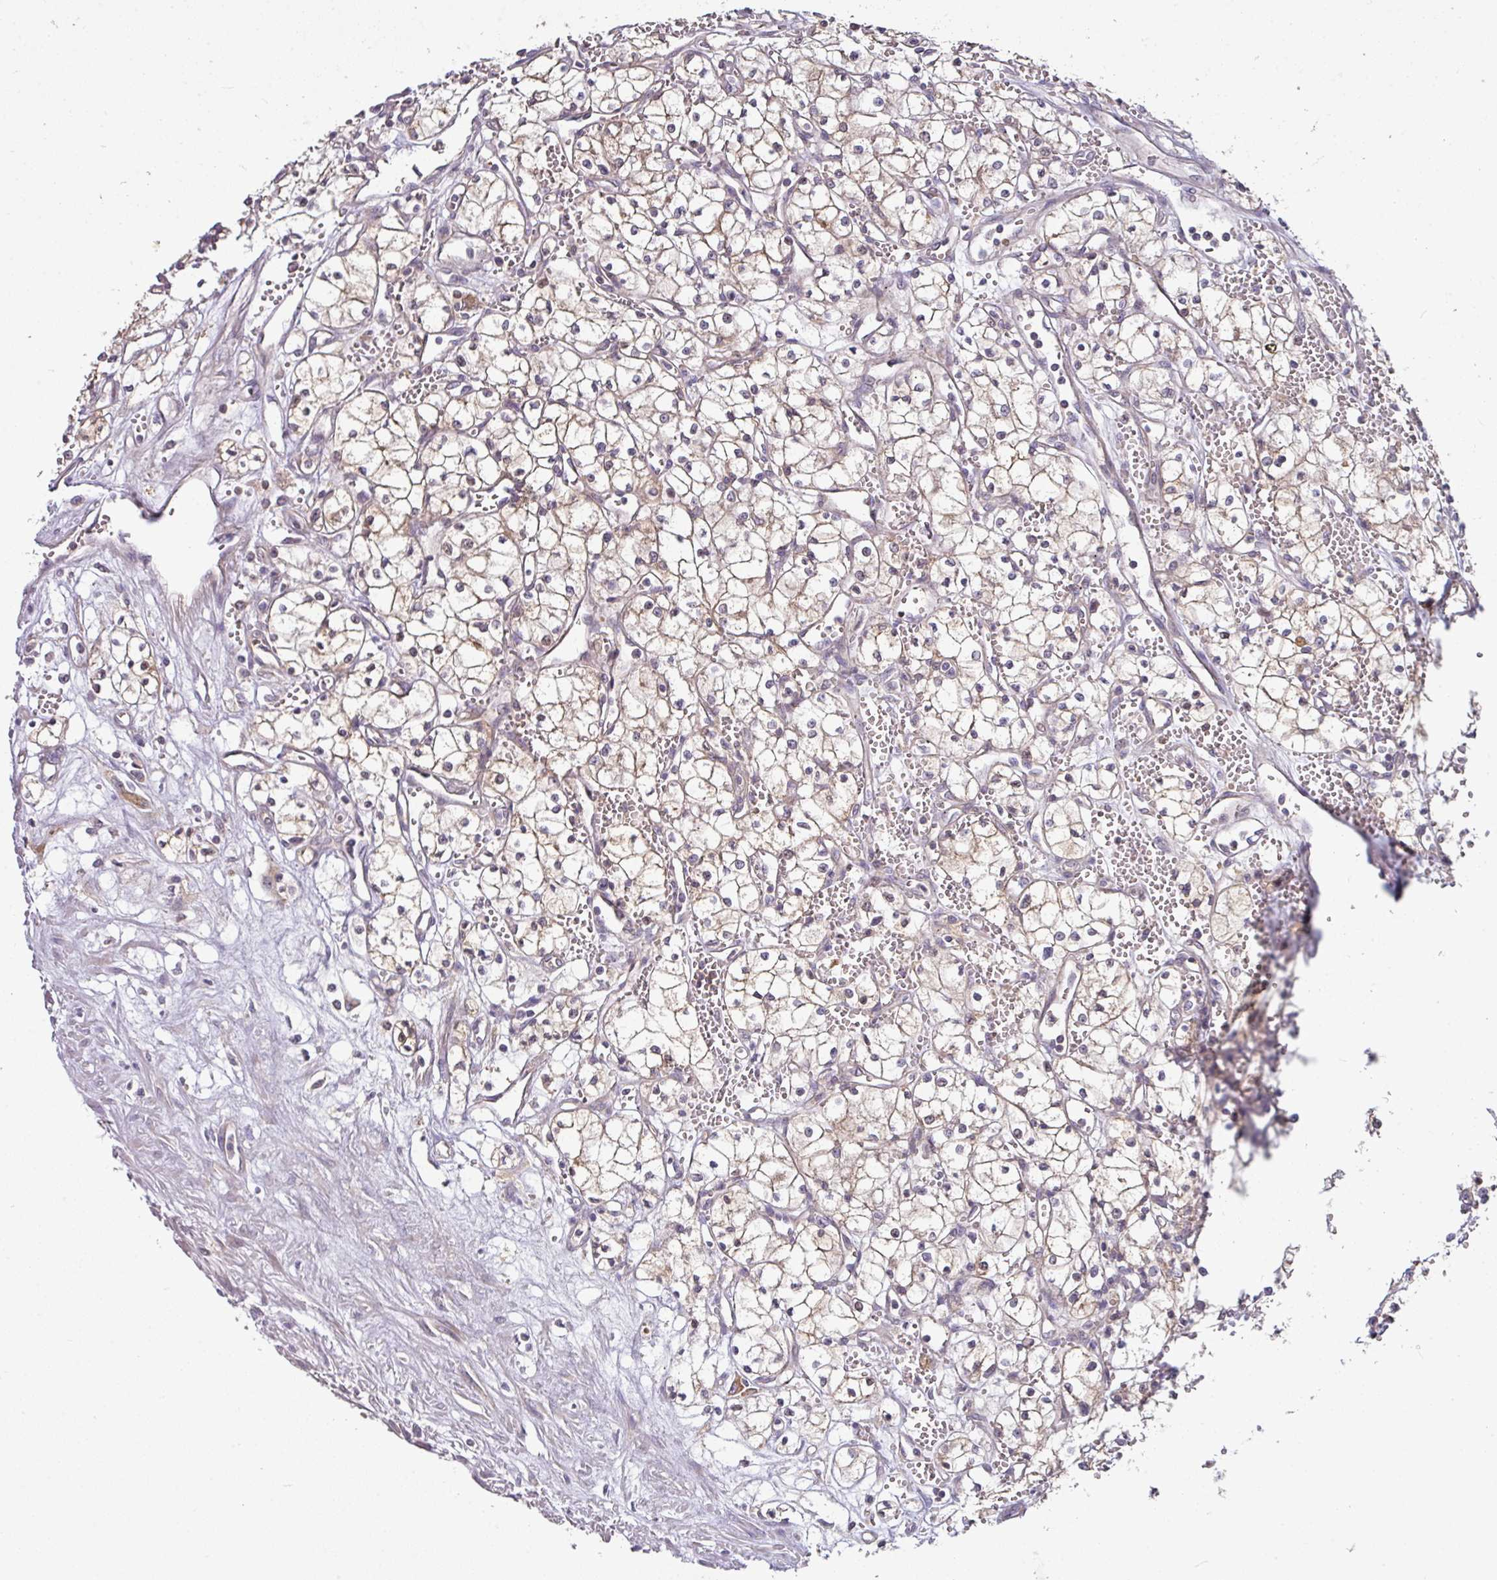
{"staining": {"intensity": "weak", "quantity": "<25%", "location": "cytoplasmic/membranous"}, "tissue": "renal cancer", "cell_type": "Tumor cells", "image_type": "cancer", "snomed": [{"axis": "morphology", "description": "Adenocarcinoma, NOS"}, {"axis": "topography", "description": "Kidney"}], "caption": "DAB (3,3'-diaminobenzidine) immunohistochemical staining of human renal adenocarcinoma displays no significant positivity in tumor cells.", "gene": "SLAMF6", "patient": {"sex": "male", "age": 59}}